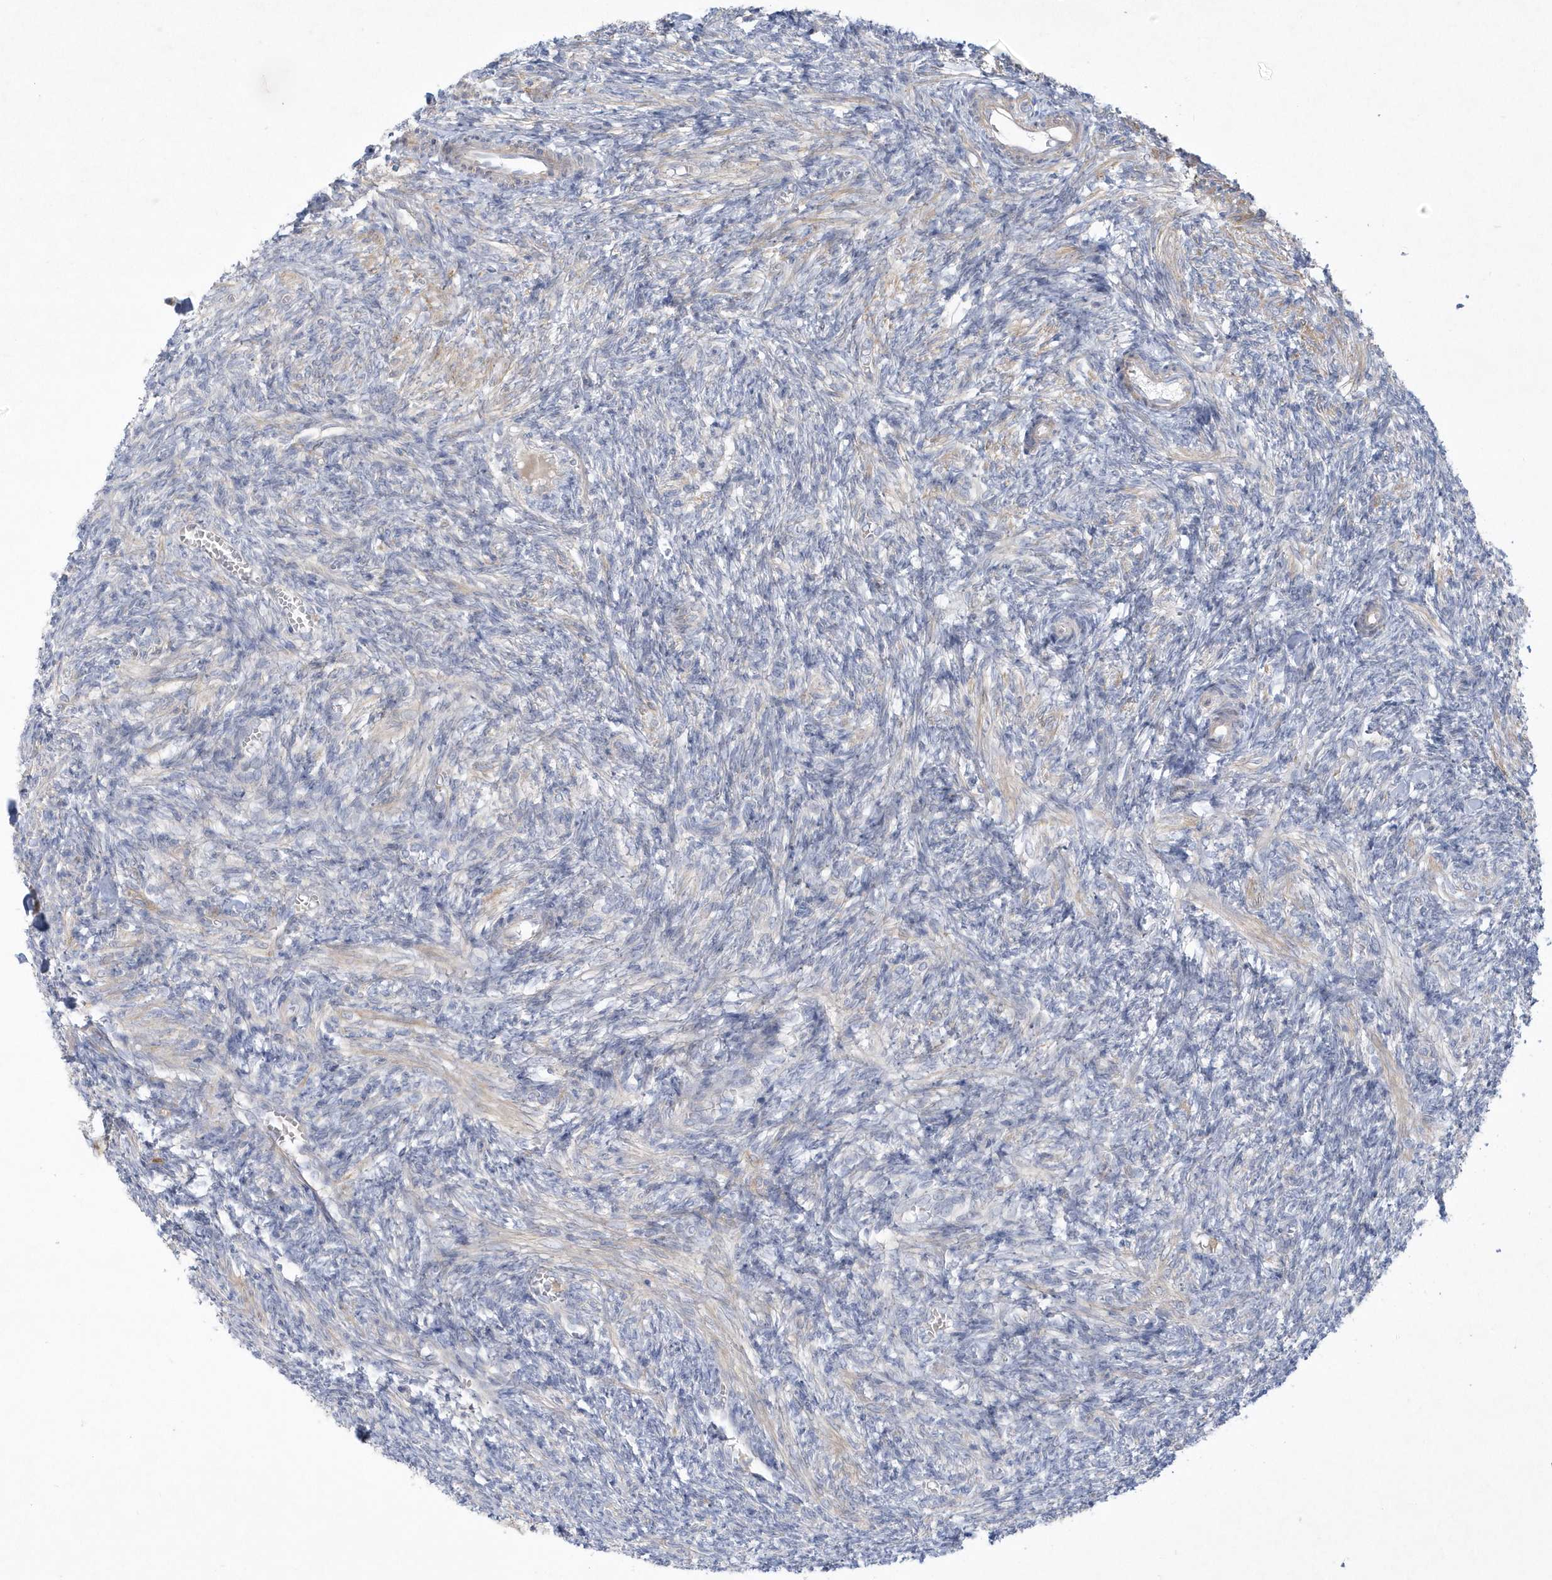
{"staining": {"intensity": "weak", "quantity": "<25%", "location": "cytoplasmic/membranous"}, "tissue": "ovary", "cell_type": "Follicle cells", "image_type": "normal", "snomed": [{"axis": "morphology", "description": "Normal tissue, NOS"}, {"axis": "topography", "description": "Ovary"}], "caption": "This is an IHC micrograph of unremarkable human ovary. There is no positivity in follicle cells.", "gene": "LARS1", "patient": {"sex": "female", "age": 27}}